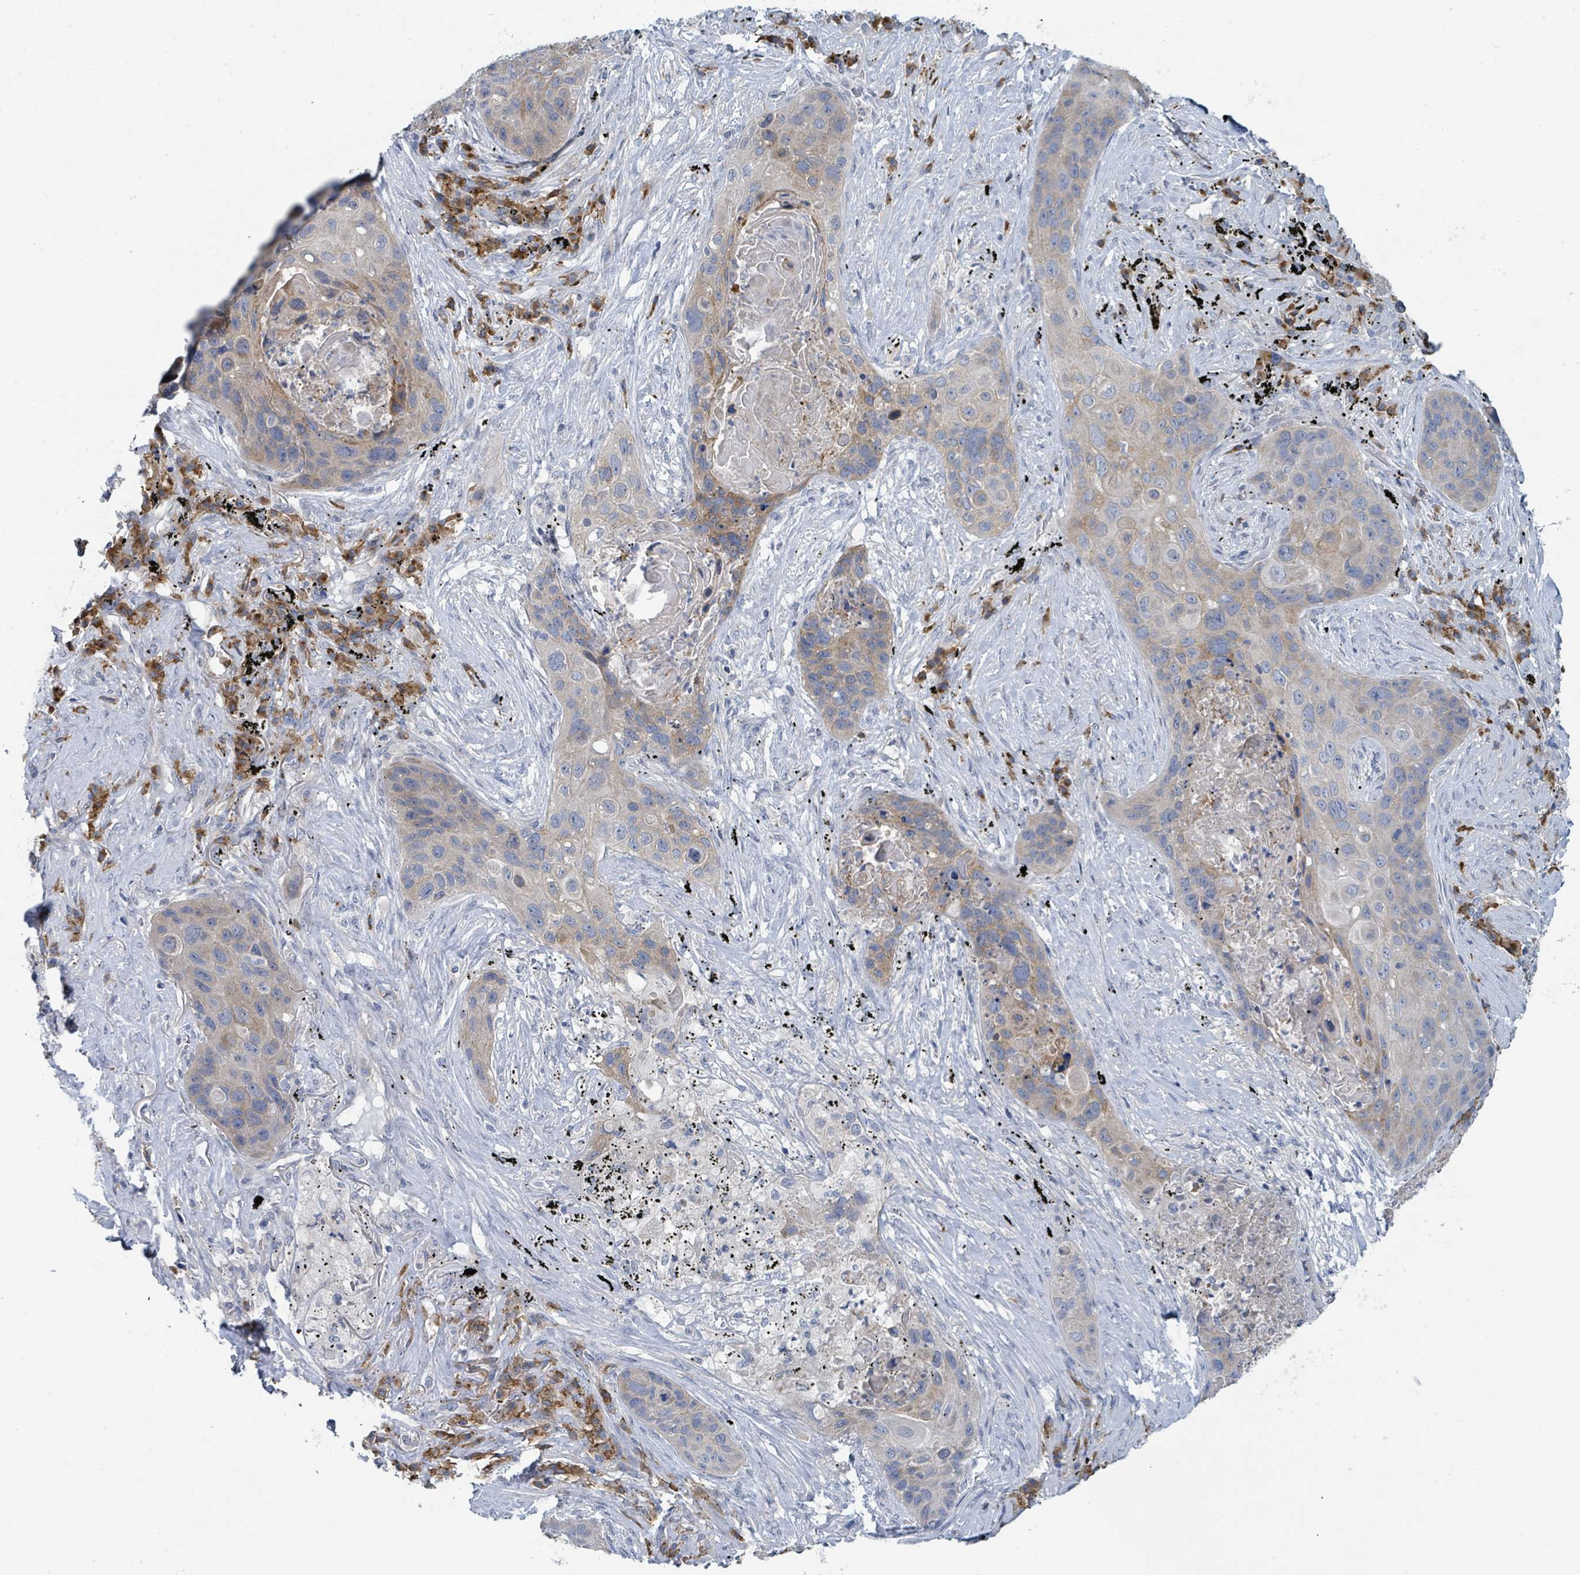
{"staining": {"intensity": "weak", "quantity": "25%-75%", "location": "cytoplasmic/membranous"}, "tissue": "lung cancer", "cell_type": "Tumor cells", "image_type": "cancer", "snomed": [{"axis": "morphology", "description": "Squamous cell carcinoma, NOS"}, {"axis": "topography", "description": "Lung"}], "caption": "Immunohistochemical staining of lung squamous cell carcinoma shows low levels of weak cytoplasmic/membranous protein expression in approximately 25%-75% of tumor cells.", "gene": "ANKRD55", "patient": {"sex": "female", "age": 63}}